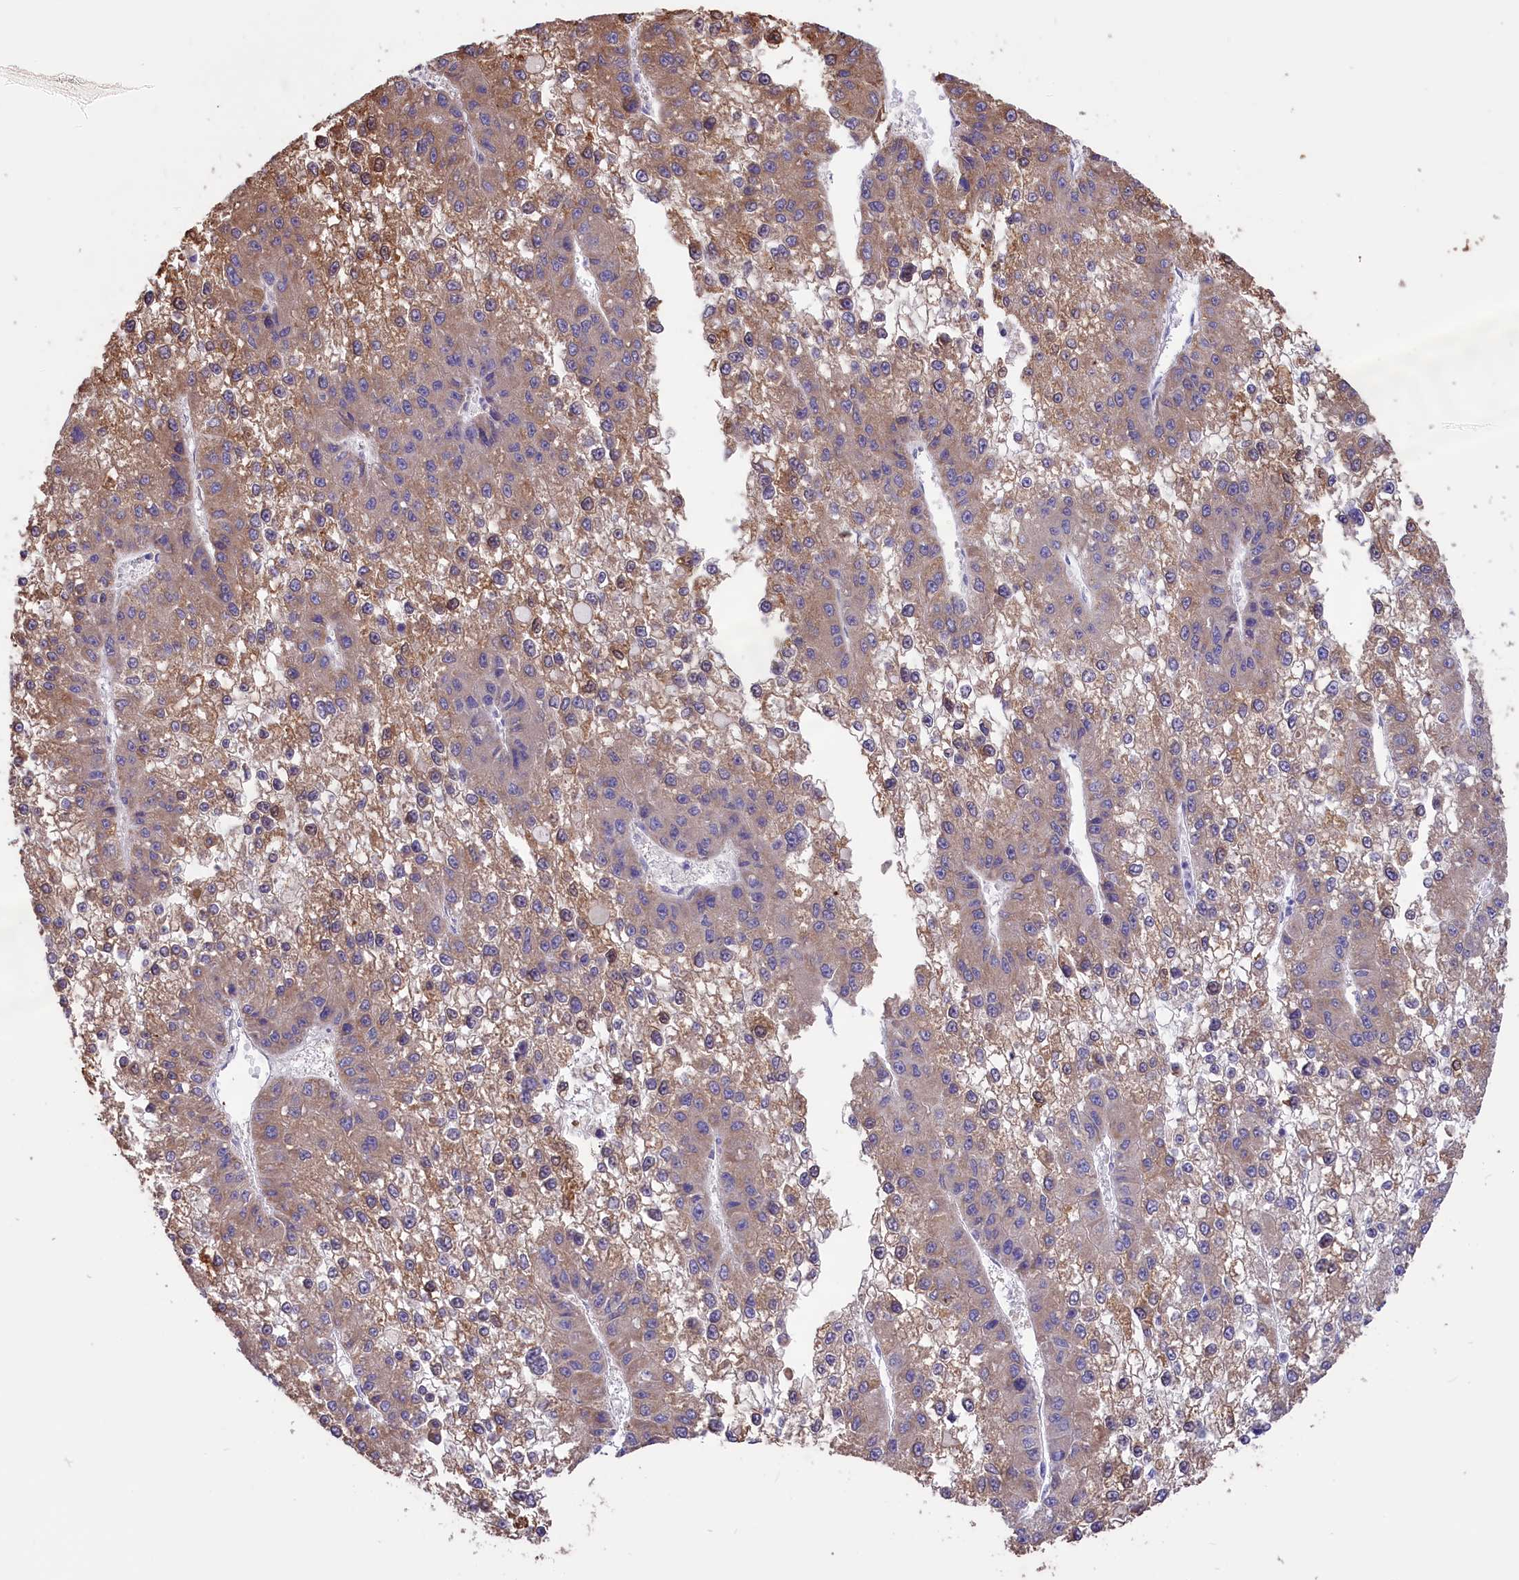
{"staining": {"intensity": "moderate", "quantity": ">75%", "location": "cytoplasmic/membranous"}, "tissue": "liver cancer", "cell_type": "Tumor cells", "image_type": "cancer", "snomed": [{"axis": "morphology", "description": "Carcinoma, Hepatocellular, NOS"}, {"axis": "topography", "description": "Liver"}], "caption": "This photomicrograph demonstrates immunohistochemistry (IHC) staining of human liver cancer (hepatocellular carcinoma), with medium moderate cytoplasmic/membranous staining in approximately >75% of tumor cells.", "gene": "CYP2U1", "patient": {"sex": "female", "age": 73}}